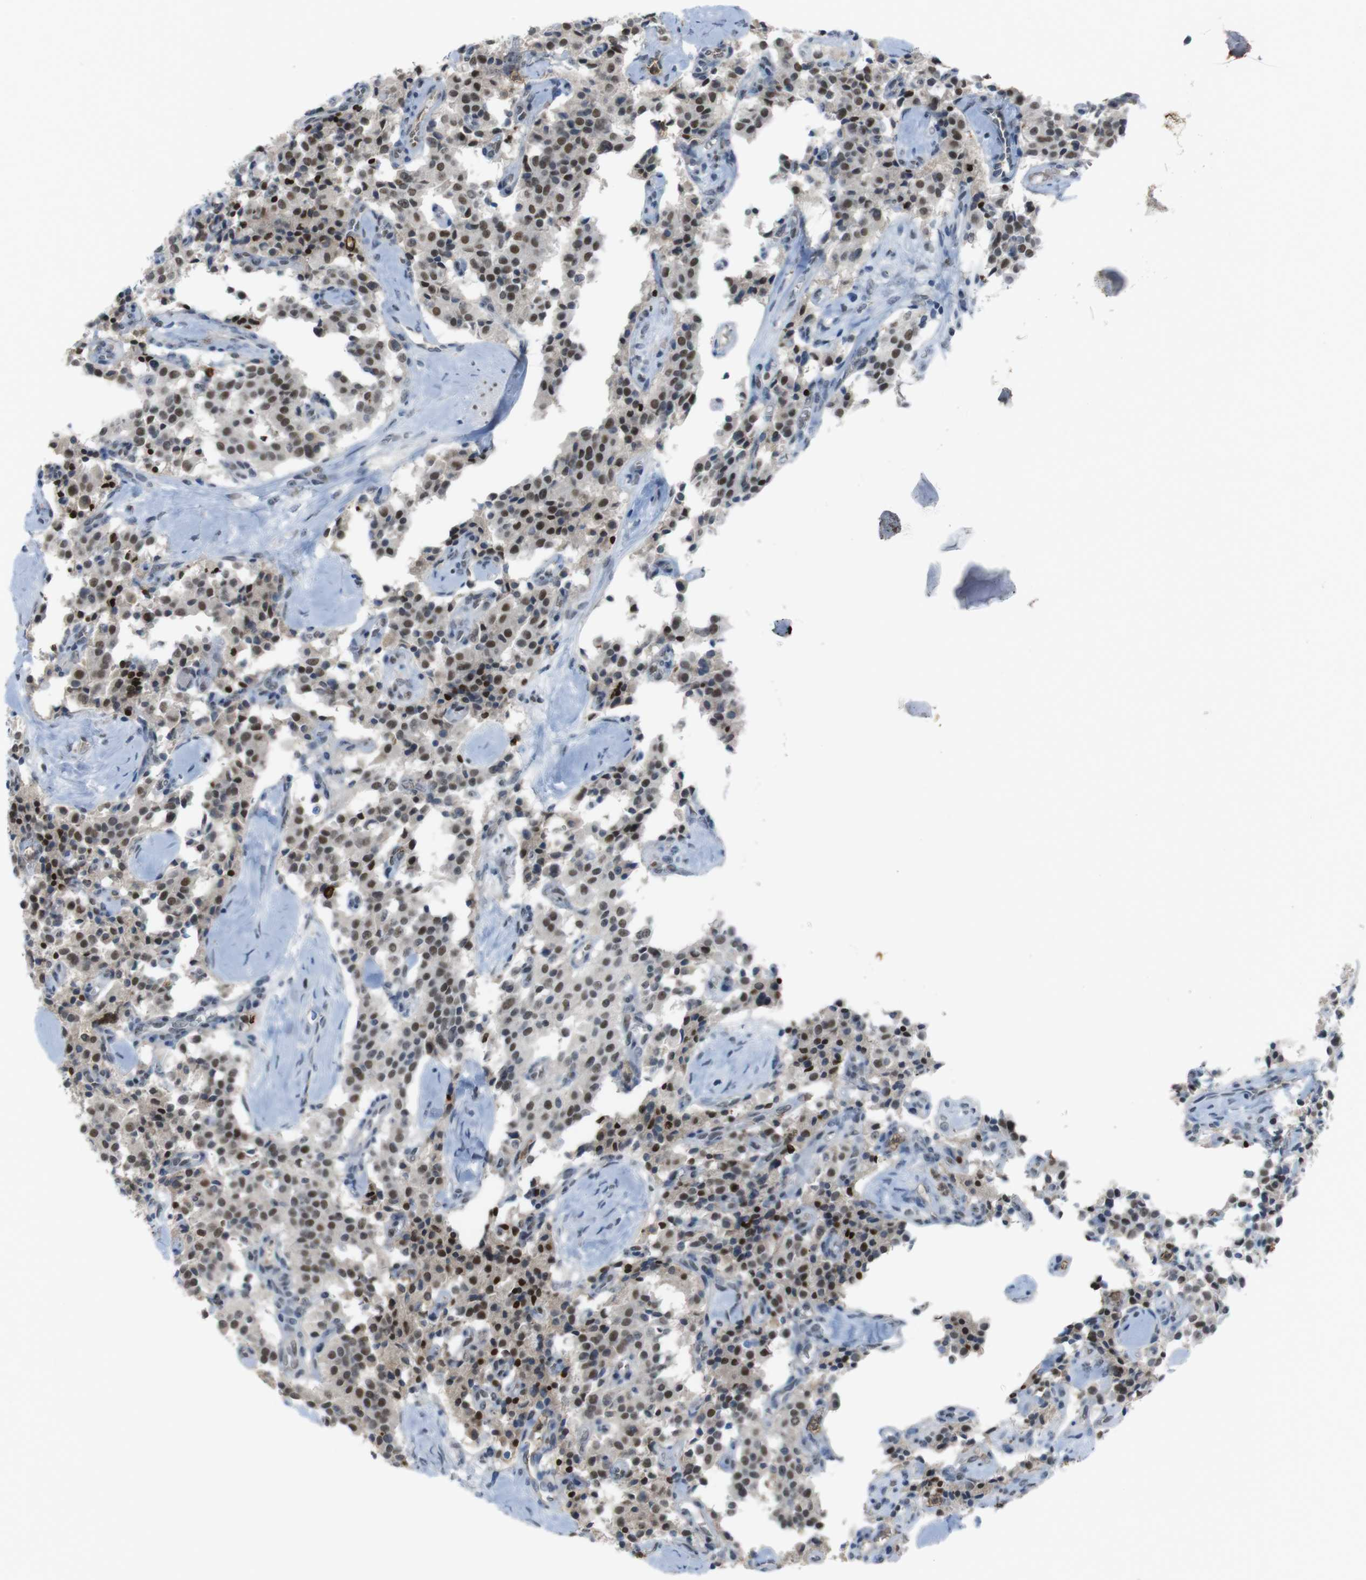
{"staining": {"intensity": "strong", "quantity": ">75%", "location": "nuclear"}, "tissue": "carcinoid", "cell_type": "Tumor cells", "image_type": "cancer", "snomed": [{"axis": "morphology", "description": "Carcinoid, malignant, NOS"}, {"axis": "topography", "description": "Lung"}], "caption": "IHC micrograph of human carcinoid stained for a protein (brown), which displays high levels of strong nuclear expression in about >75% of tumor cells.", "gene": "SUB1", "patient": {"sex": "male", "age": 30}}